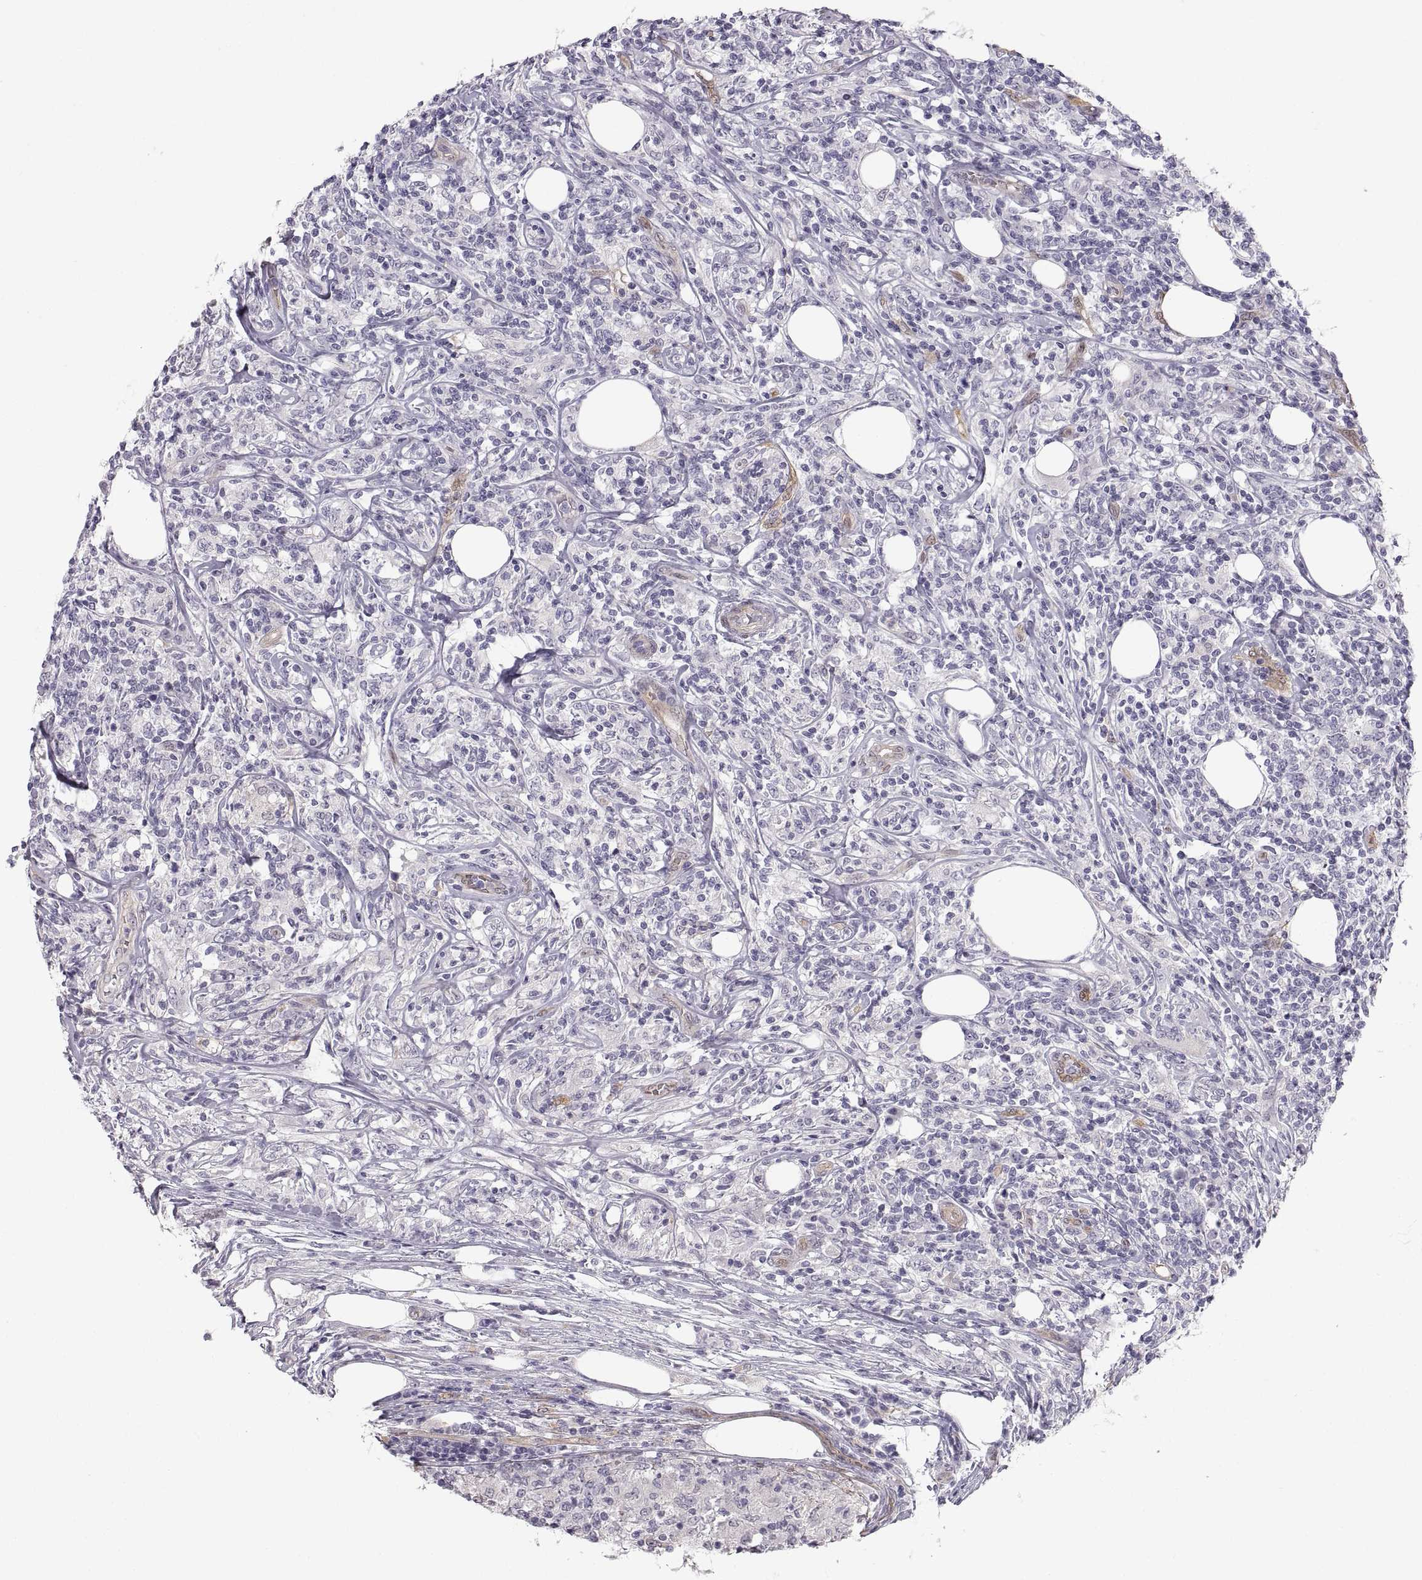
{"staining": {"intensity": "negative", "quantity": "none", "location": "none"}, "tissue": "lymphoma", "cell_type": "Tumor cells", "image_type": "cancer", "snomed": [{"axis": "morphology", "description": "Malignant lymphoma, non-Hodgkin's type, High grade"}, {"axis": "topography", "description": "Lymph node"}], "caption": "IHC micrograph of lymphoma stained for a protein (brown), which shows no expression in tumor cells.", "gene": "PGM5", "patient": {"sex": "female", "age": 84}}